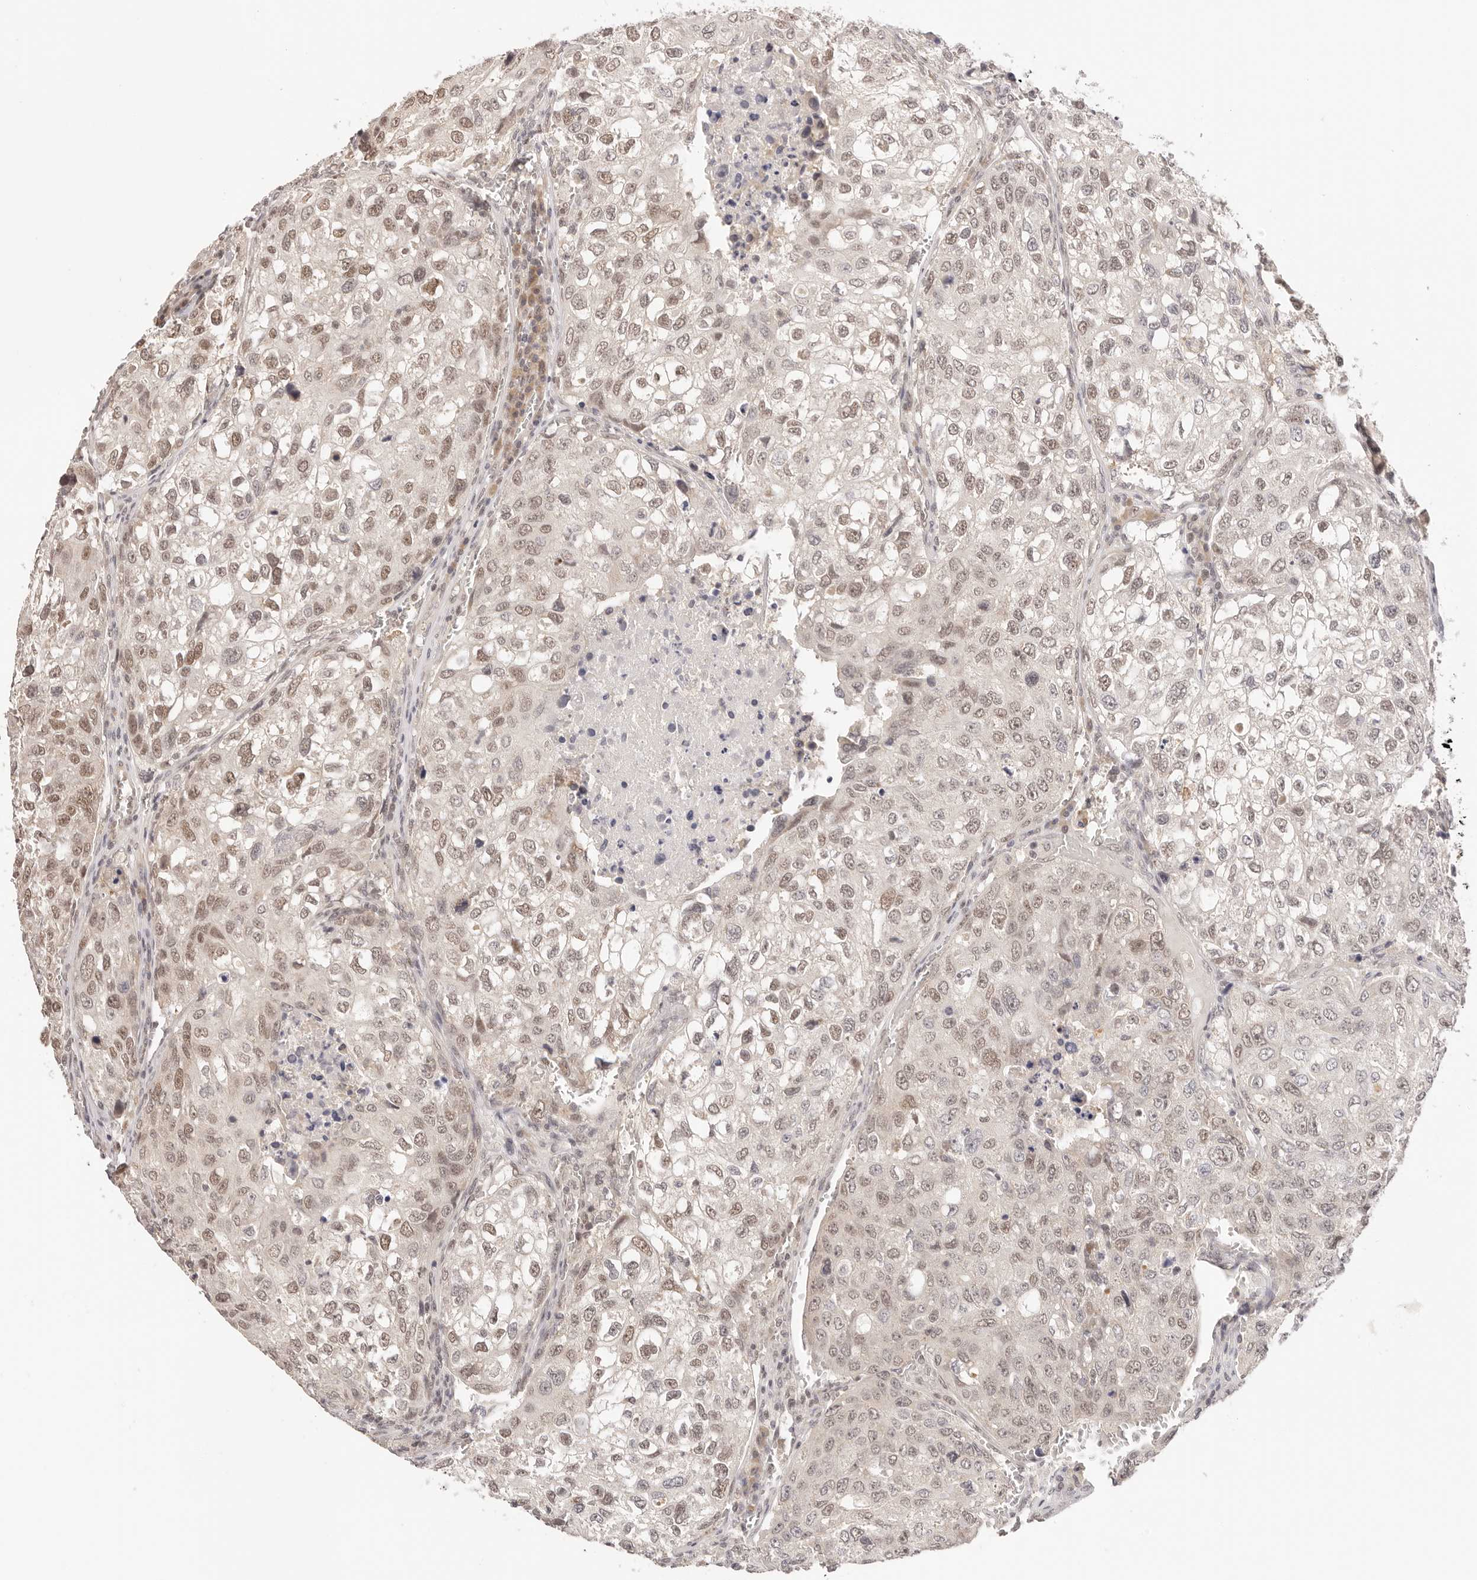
{"staining": {"intensity": "moderate", "quantity": "25%-75%", "location": "nuclear"}, "tissue": "urothelial cancer", "cell_type": "Tumor cells", "image_type": "cancer", "snomed": [{"axis": "morphology", "description": "Urothelial carcinoma, High grade"}, {"axis": "topography", "description": "Lymph node"}, {"axis": "topography", "description": "Urinary bladder"}], "caption": "The histopathology image reveals a brown stain indicating the presence of a protein in the nuclear of tumor cells in high-grade urothelial carcinoma.", "gene": "RFC3", "patient": {"sex": "male", "age": 51}}